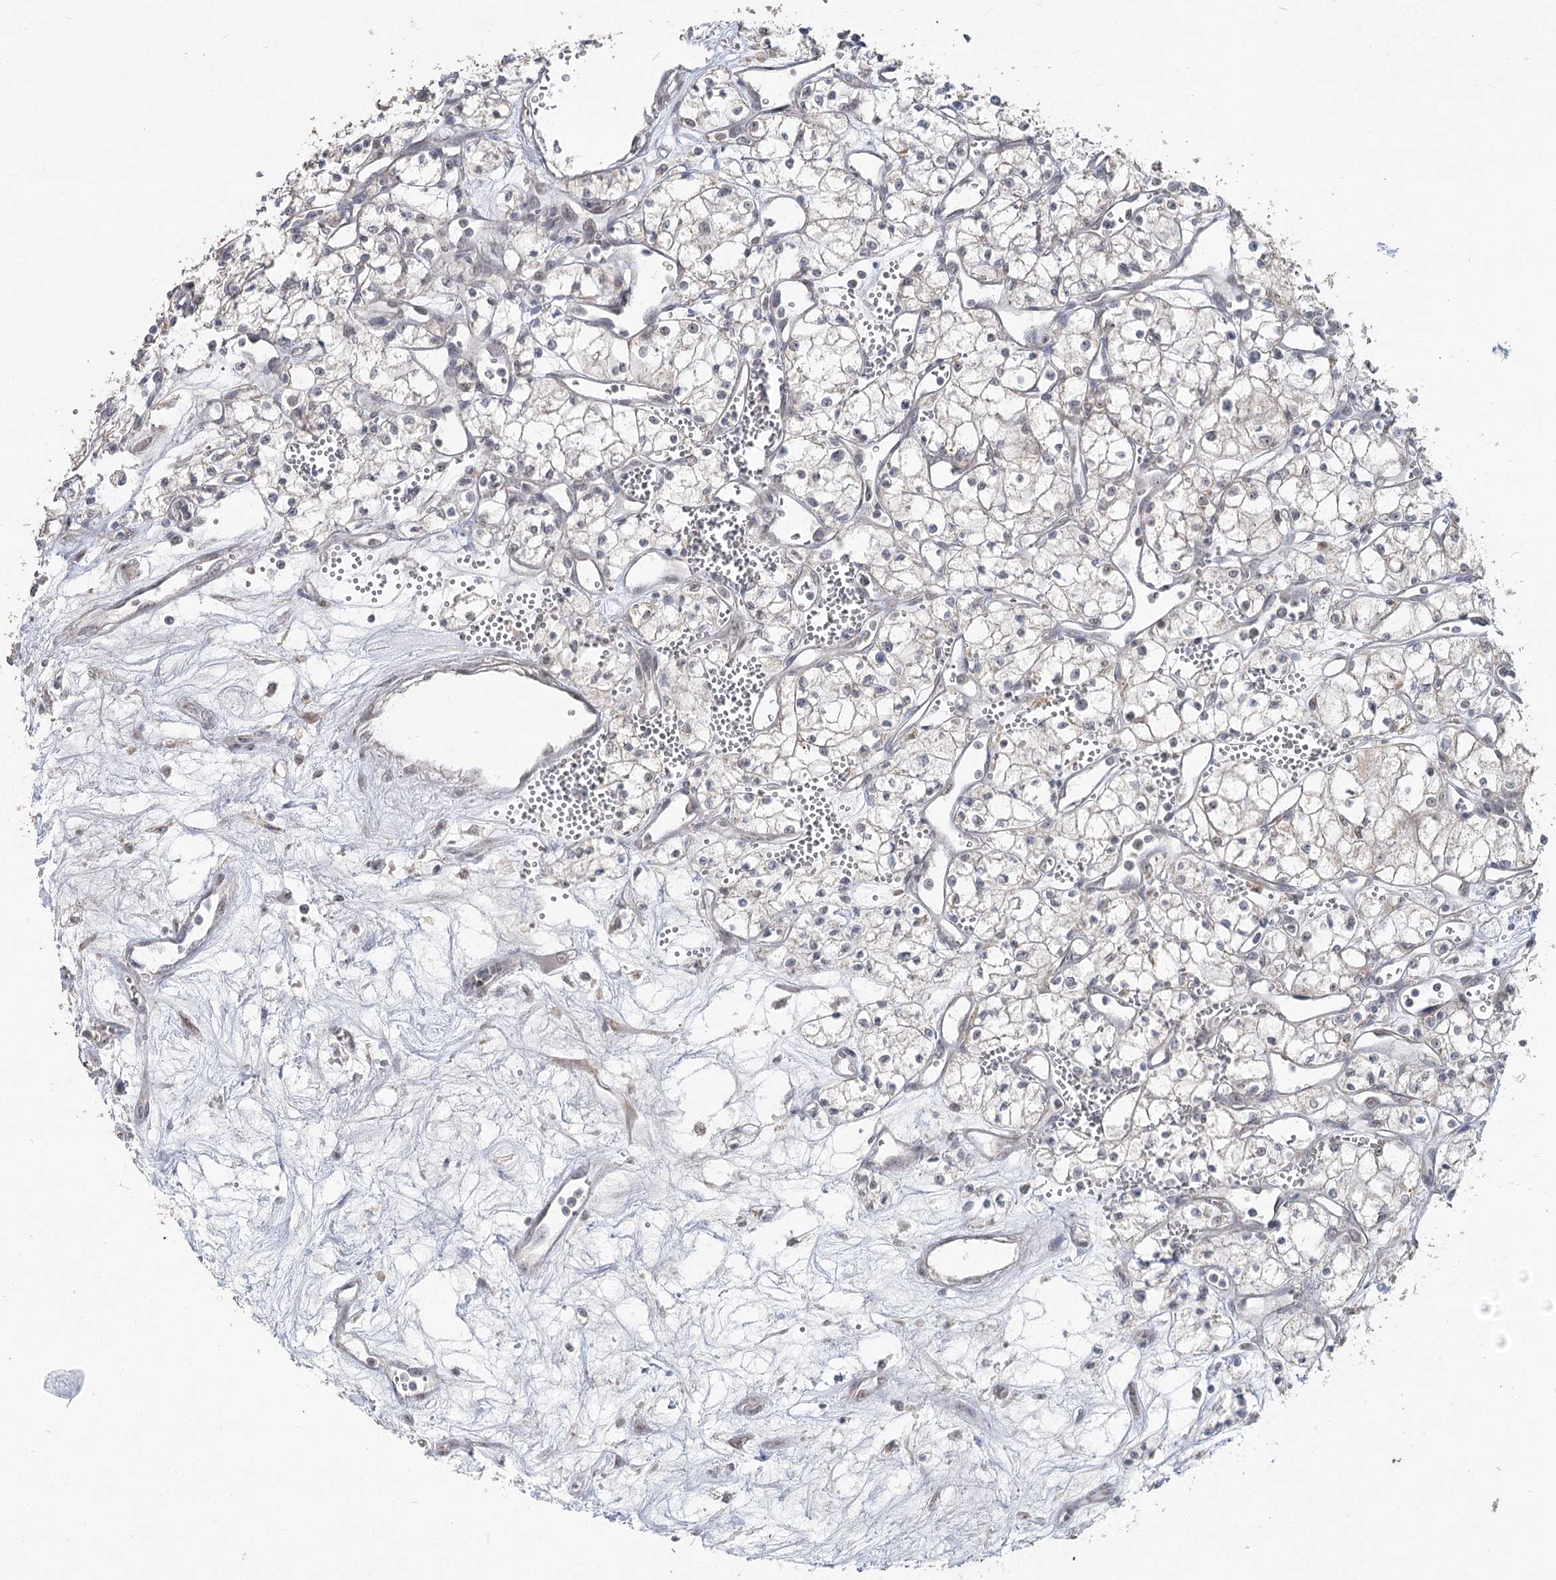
{"staining": {"intensity": "negative", "quantity": "none", "location": "none"}, "tissue": "renal cancer", "cell_type": "Tumor cells", "image_type": "cancer", "snomed": [{"axis": "morphology", "description": "Adenocarcinoma, NOS"}, {"axis": "topography", "description": "Kidney"}], "caption": "The image displays no significant staining in tumor cells of renal cancer (adenocarcinoma).", "gene": "RUFY4", "patient": {"sex": "male", "age": 59}}